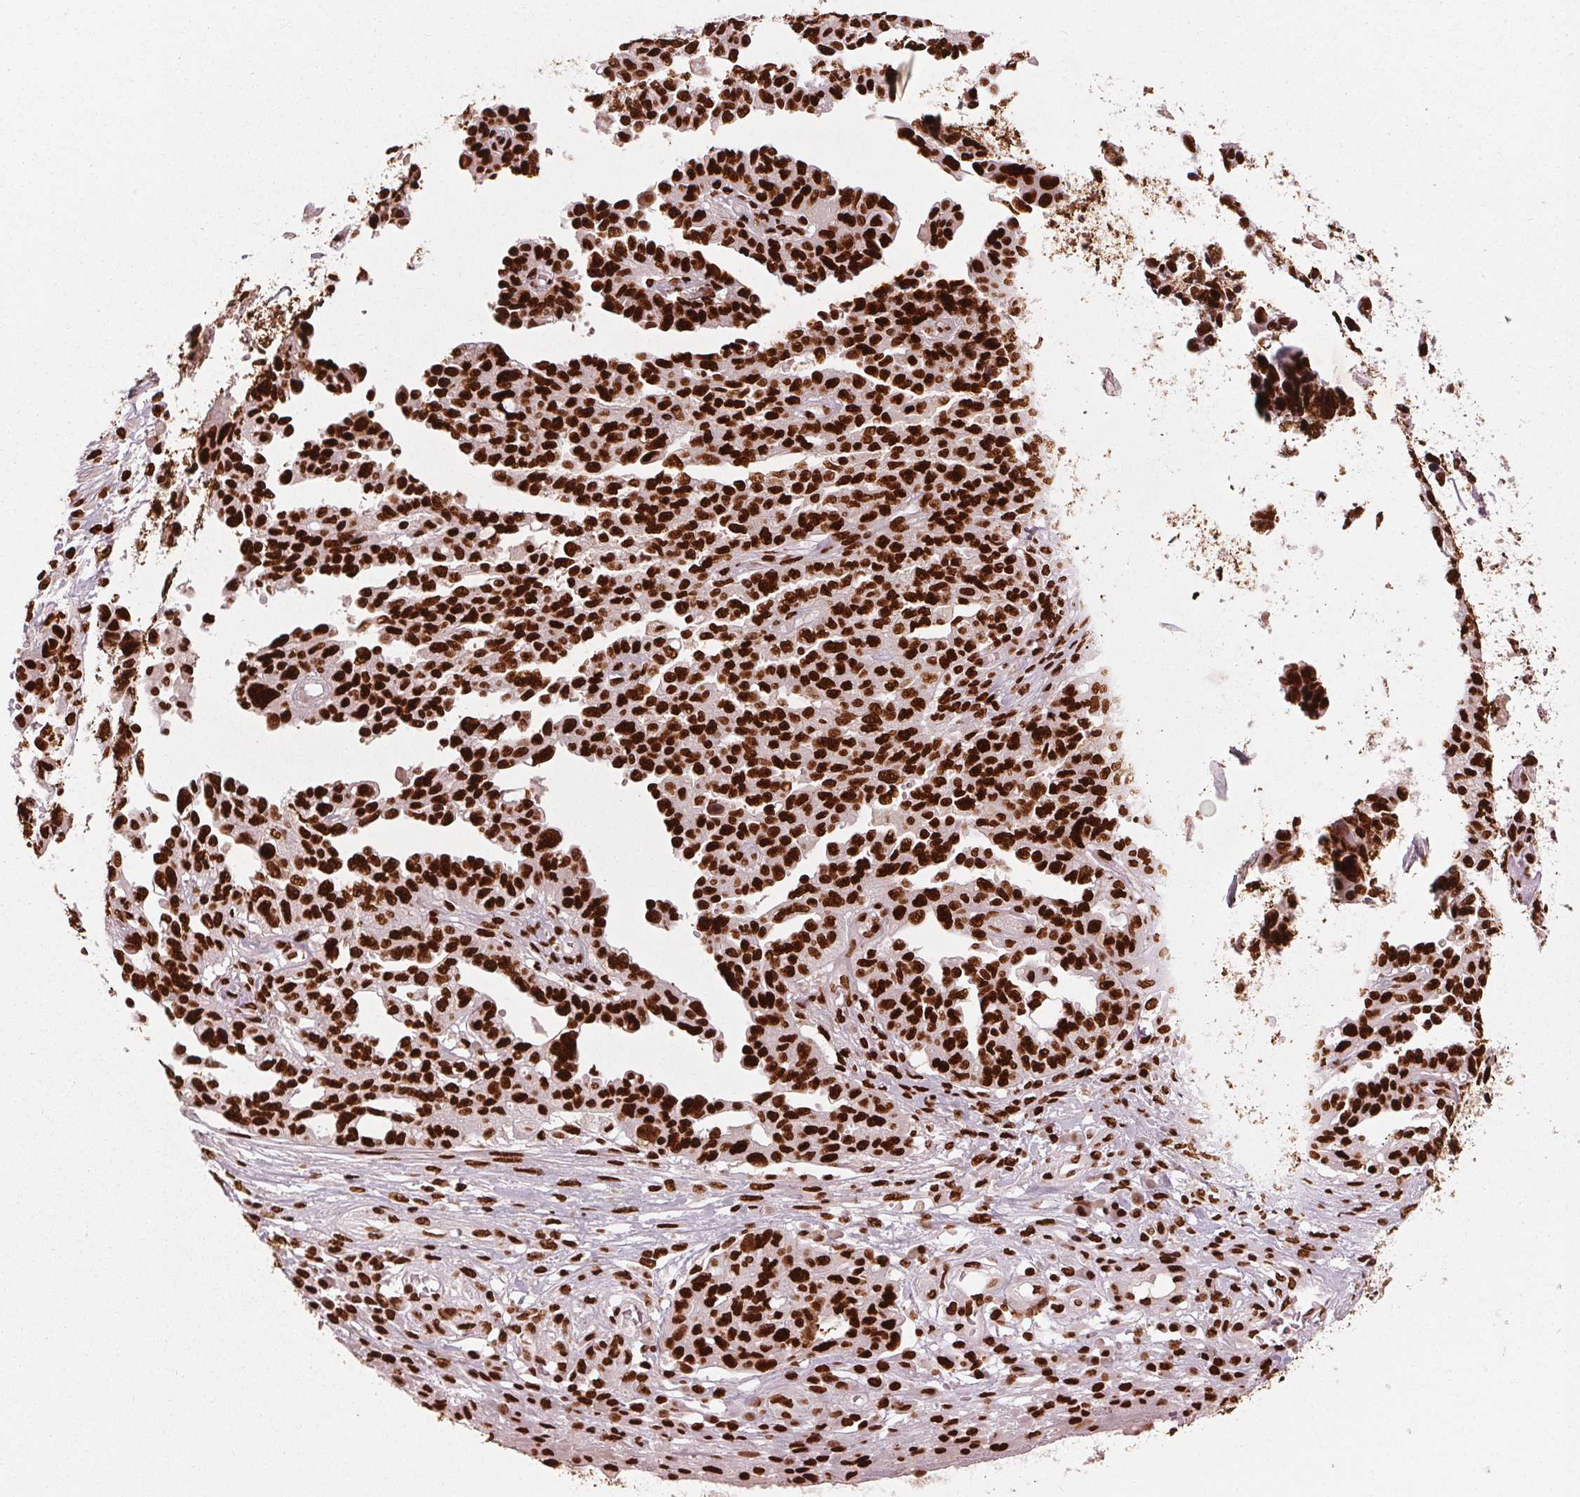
{"staining": {"intensity": "strong", "quantity": ">75%", "location": "nuclear"}, "tissue": "ovarian cancer", "cell_type": "Tumor cells", "image_type": "cancer", "snomed": [{"axis": "morphology", "description": "Cystadenocarcinoma, serous, NOS"}, {"axis": "topography", "description": "Ovary"}], "caption": "Immunohistochemistry of human ovarian cancer shows high levels of strong nuclear staining in approximately >75% of tumor cells. The protein is stained brown, and the nuclei are stained in blue (DAB IHC with brightfield microscopy, high magnification).", "gene": "BRD4", "patient": {"sex": "female", "age": 67}}